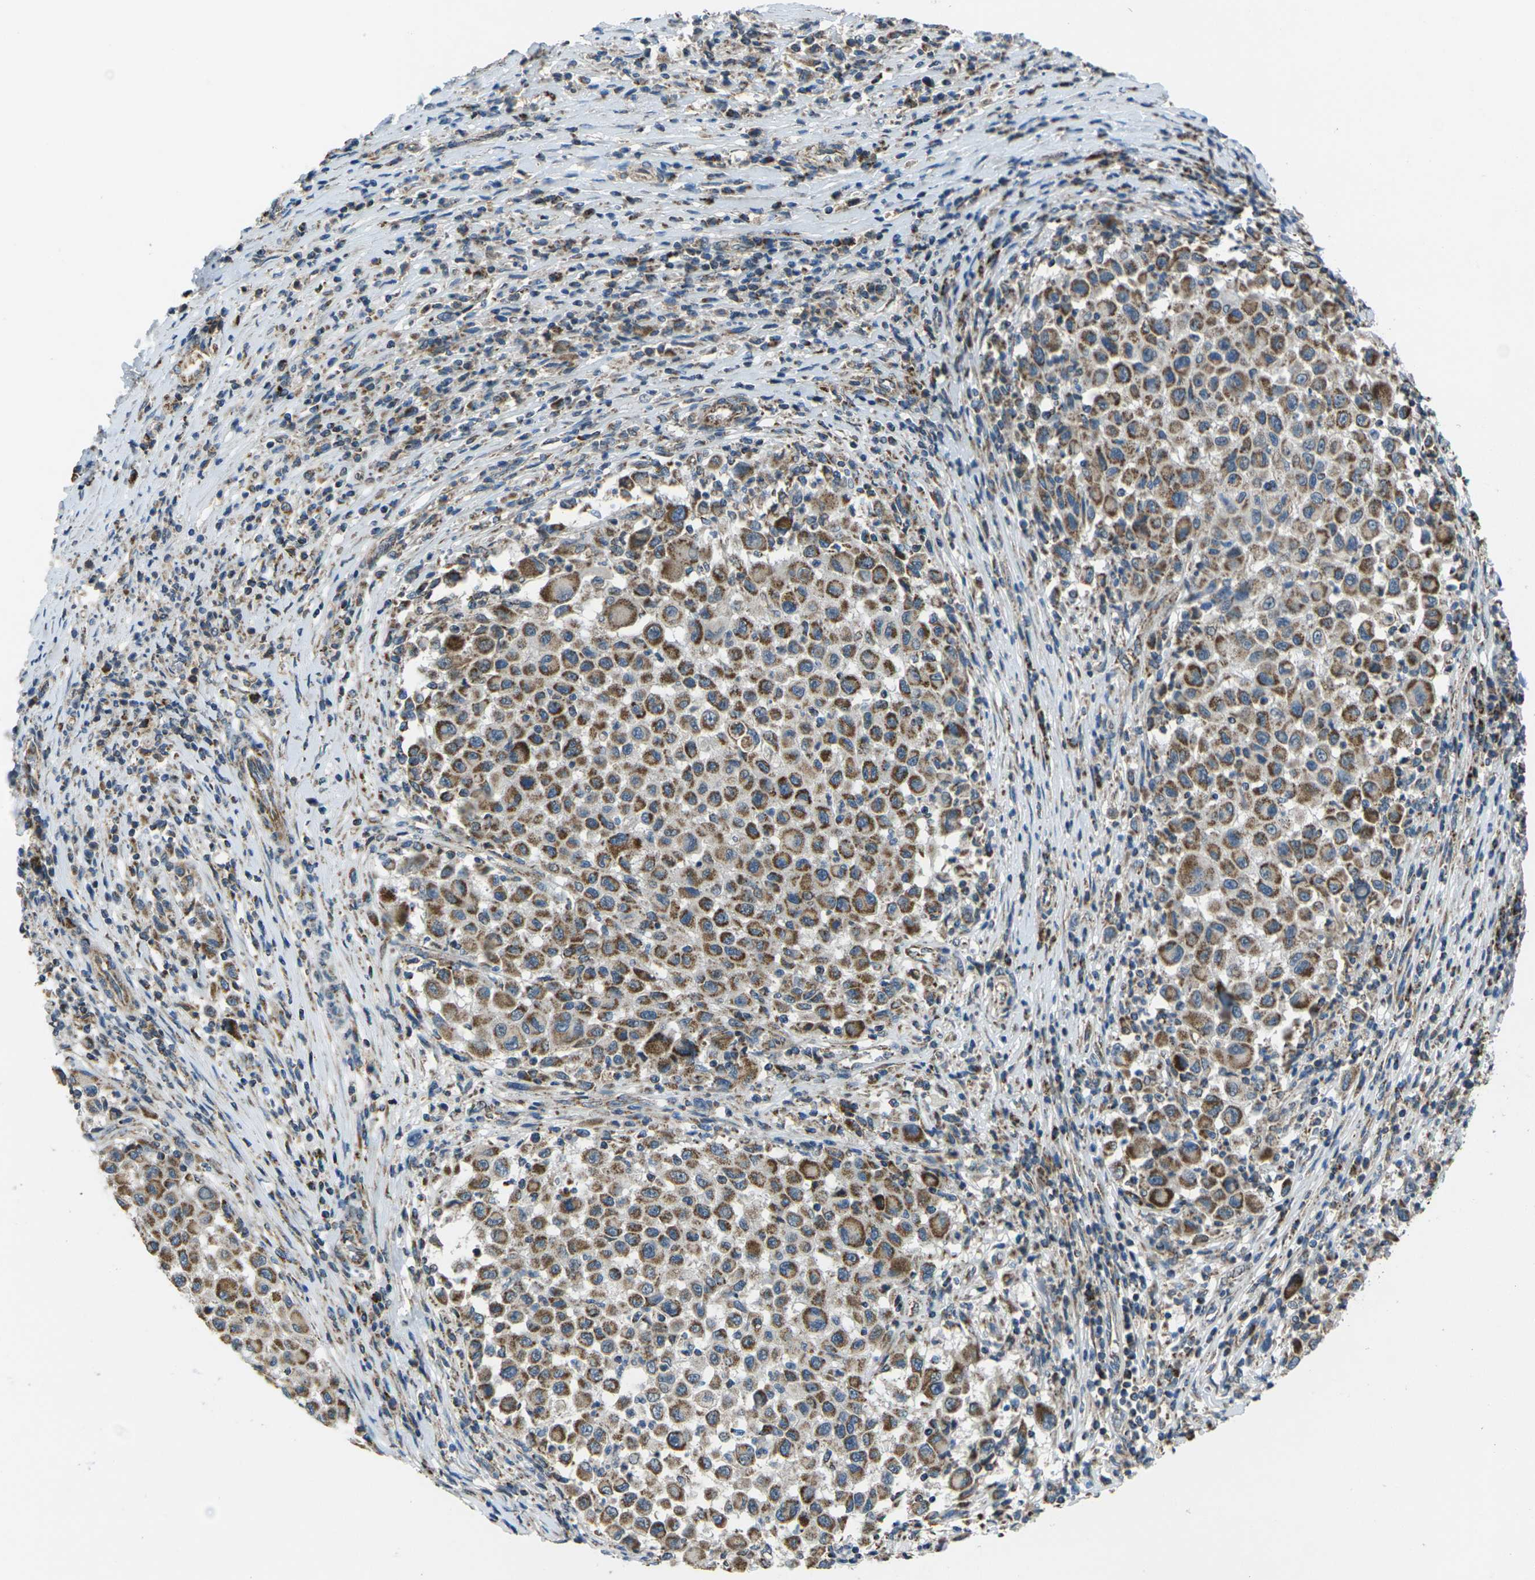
{"staining": {"intensity": "strong", "quantity": ">75%", "location": "cytoplasmic/membranous"}, "tissue": "melanoma", "cell_type": "Tumor cells", "image_type": "cancer", "snomed": [{"axis": "morphology", "description": "Malignant melanoma, Metastatic site"}, {"axis": "topography", "description": "Lymph node"}], "caption": "Malignant melanoma (metastatic site) stained with a protein marker shows strong staining in tumor cells.", "gene": "TMEM120B", "patient": {"sex": "male", "age": 61}}